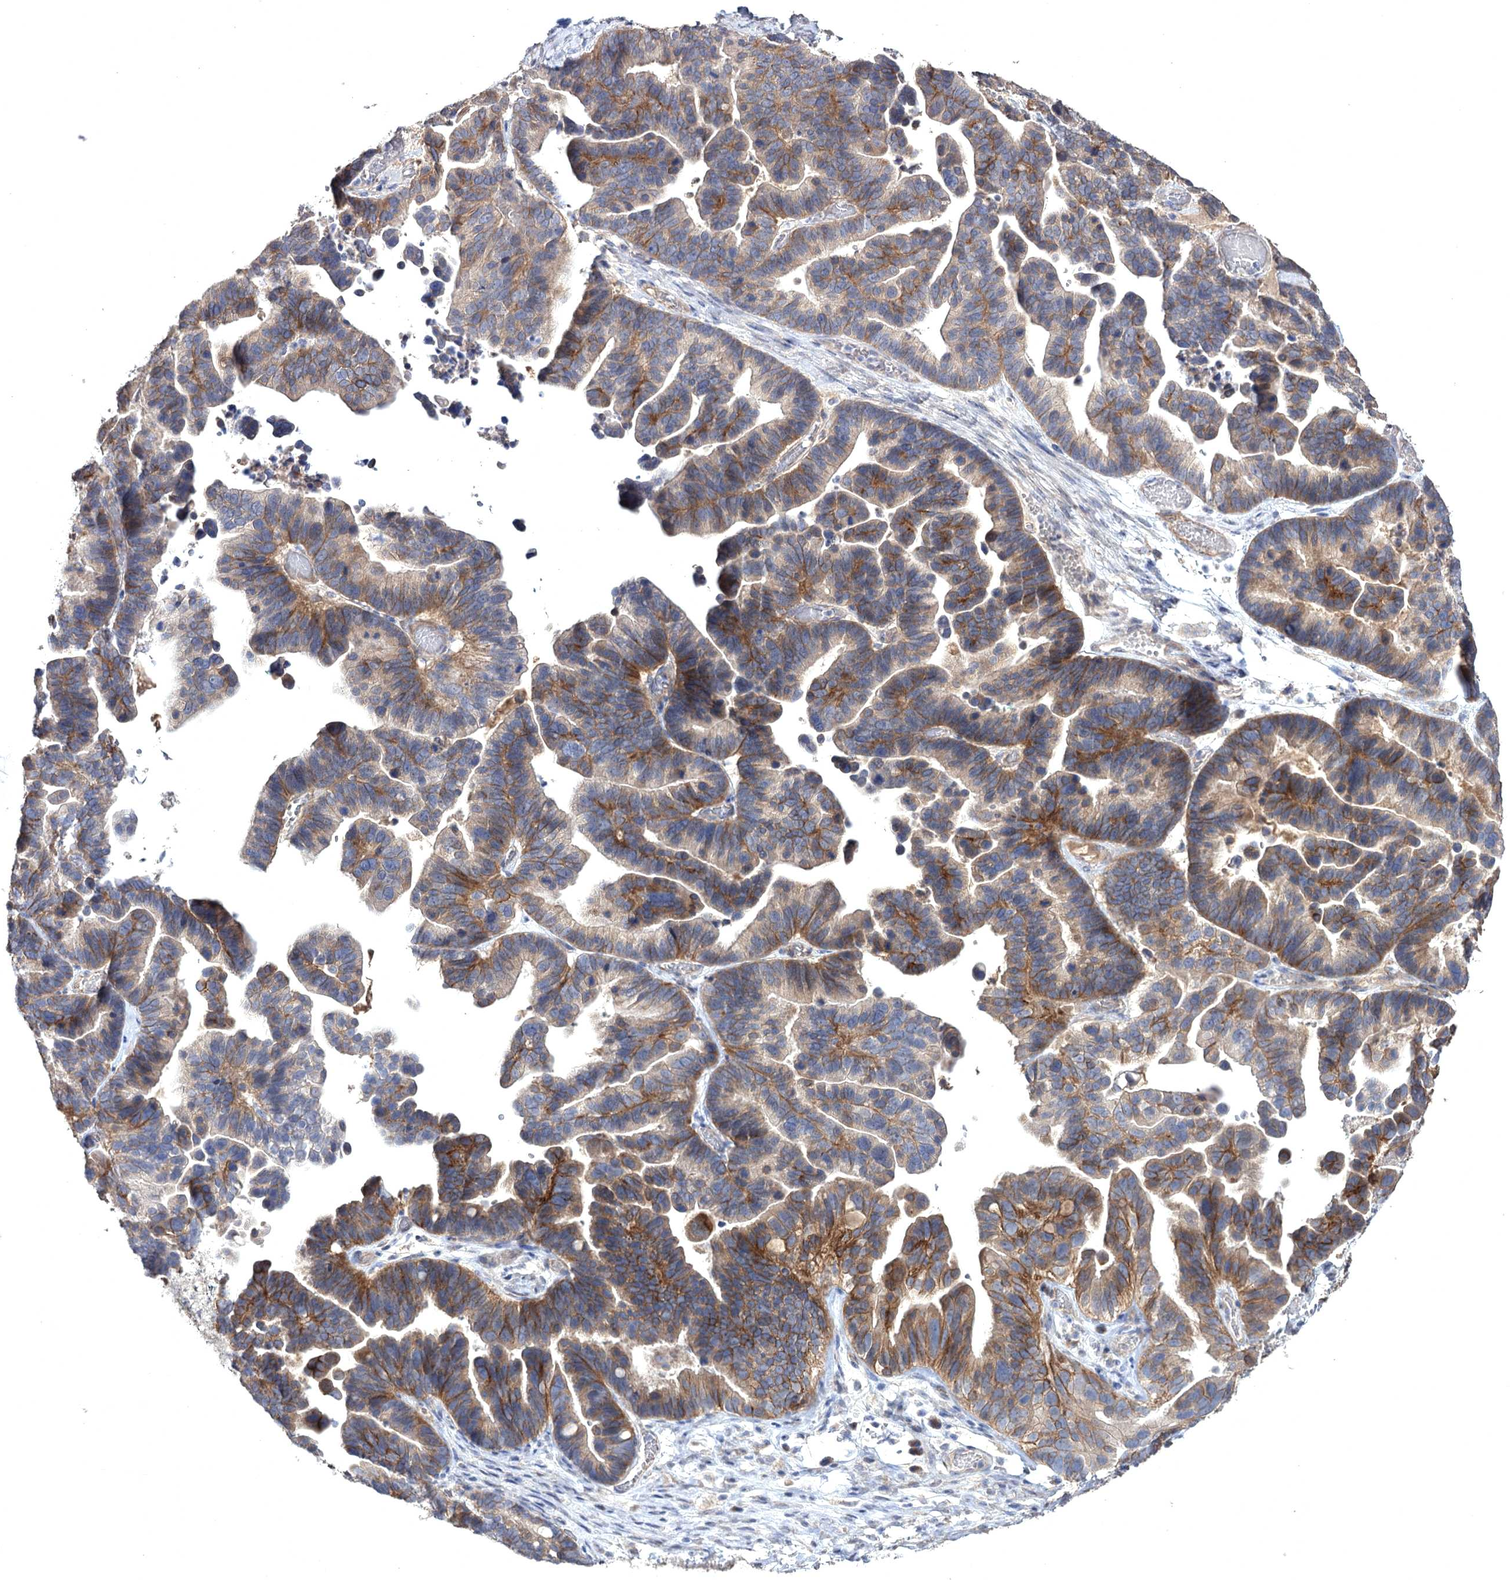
{"staining": {"intensity": "moderate", "quantity": ">75%", "location": "cytoplasmic/membranous"}, "tissue": "ovarian cancer", "cell_type": "Tumor cells", "image_type": "cancer", "snomed": [{"axis": "morphology", "description": "Cystadenocarcinoma, serous, NOS"}, {"axis": "topography", "description": "Ovary"}], "caption": "Approximately >75% of tumor cells in human ovarian cancer (serous cystadenocarcinoma) show moderate cytoplasmic/membranous protein positivity as visualized by brown immunohistochemical staining.", "gene": "SEMA4G", "patient": {"sex": "female", "age": 56}}